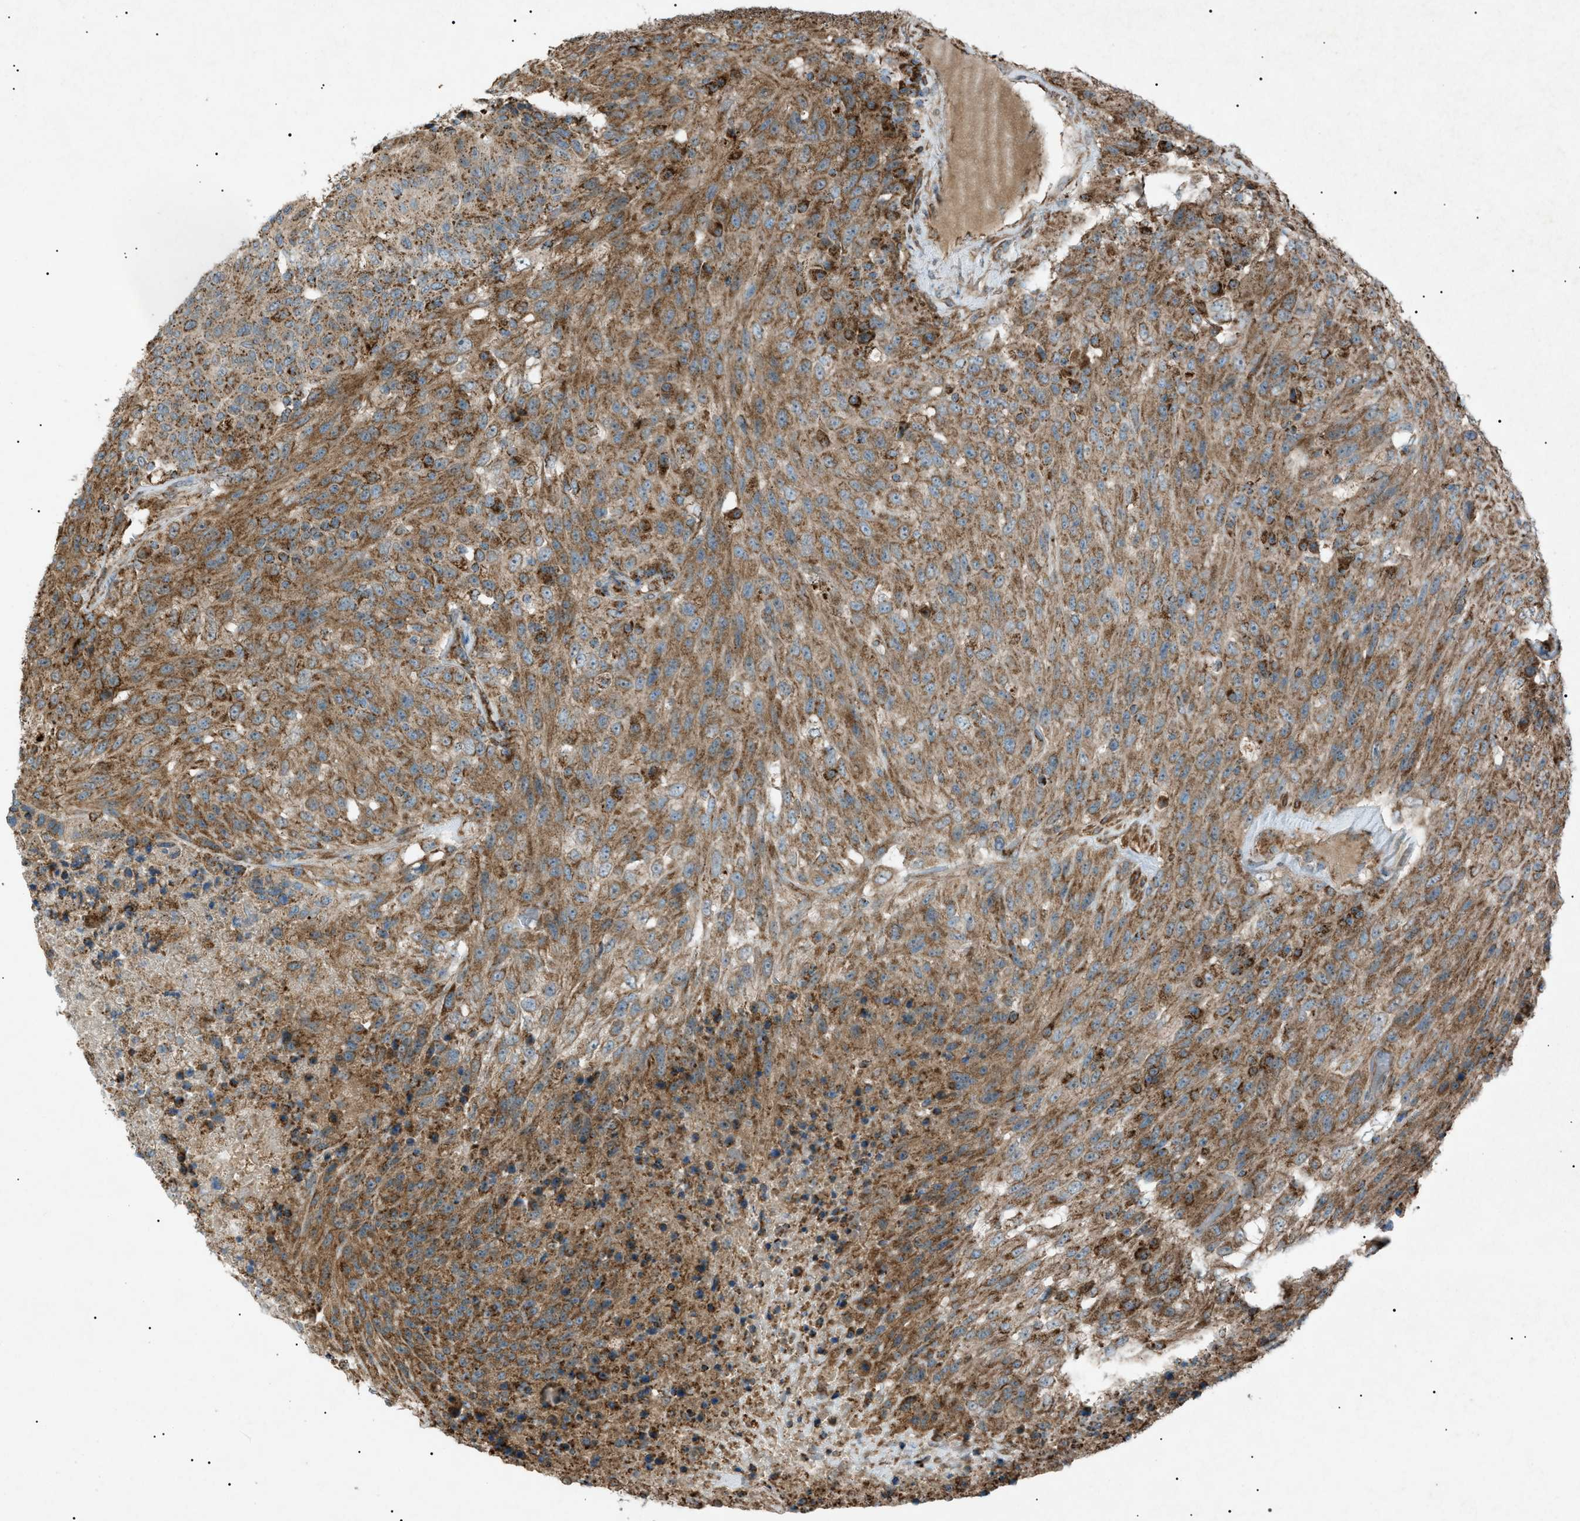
{"staining": {"intensity": "moderate", "quantity": ">75%", "location": "cytoplasmic/membranous"}, "tissue": "urothelial cancer", "cell_type": "Tumor cells", "image_type": "cancer", "snomed": [{"axis": "morphology", "description": "Urothelial carcinoma, High grade"}, {"axis": "topography", "description": "Urinary bladder"}], "caption": "Moderate cytoplasmic/membranous expression for a protein is appreciated in approximately >75% of tumor cells of urothelial cancer using IHC.", "gene": "C1GALT1C1", "patient": {"sex": "male", "age": 66}}